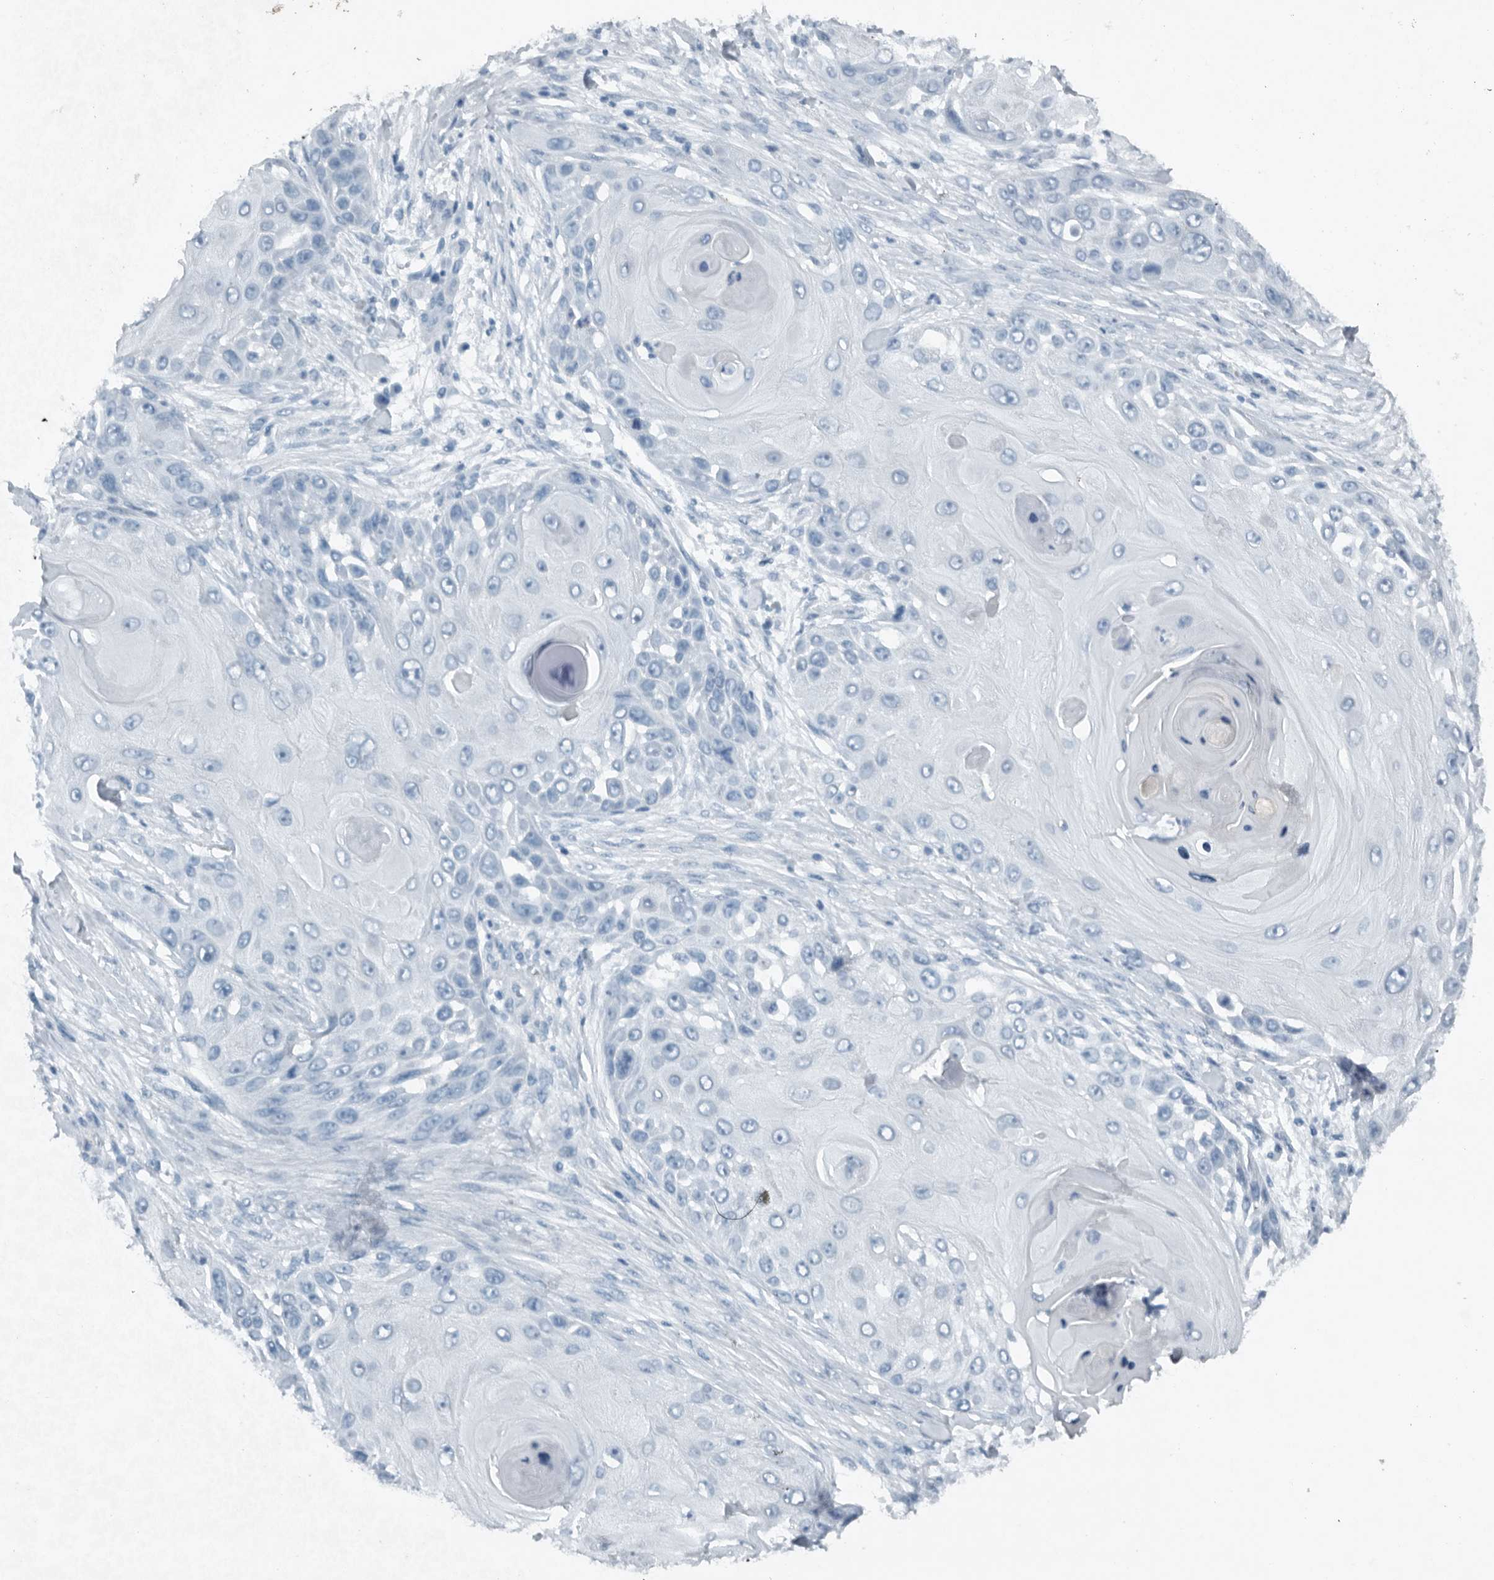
{"staining": {"intensity": "negative", "quantity": "none", "location": "none"}, "tissue": "skin cancer", "cell_type": "Tumor cells", "image_type": "cancer", "snomed": [{"axis": "morphology", "description": "Squamous cell carcinoma, NOS"}, {"axis": "topography", "description": "Skin"}], "caption": "This micrograph is of skin cancer stained with immunohistochemistry (IHC) to label a protein in brown with the nuclei are counter-stained blue. There is no expression in tumor cells.", "gene": "IL20", "patient": {"sex": "female", "age": 44}}